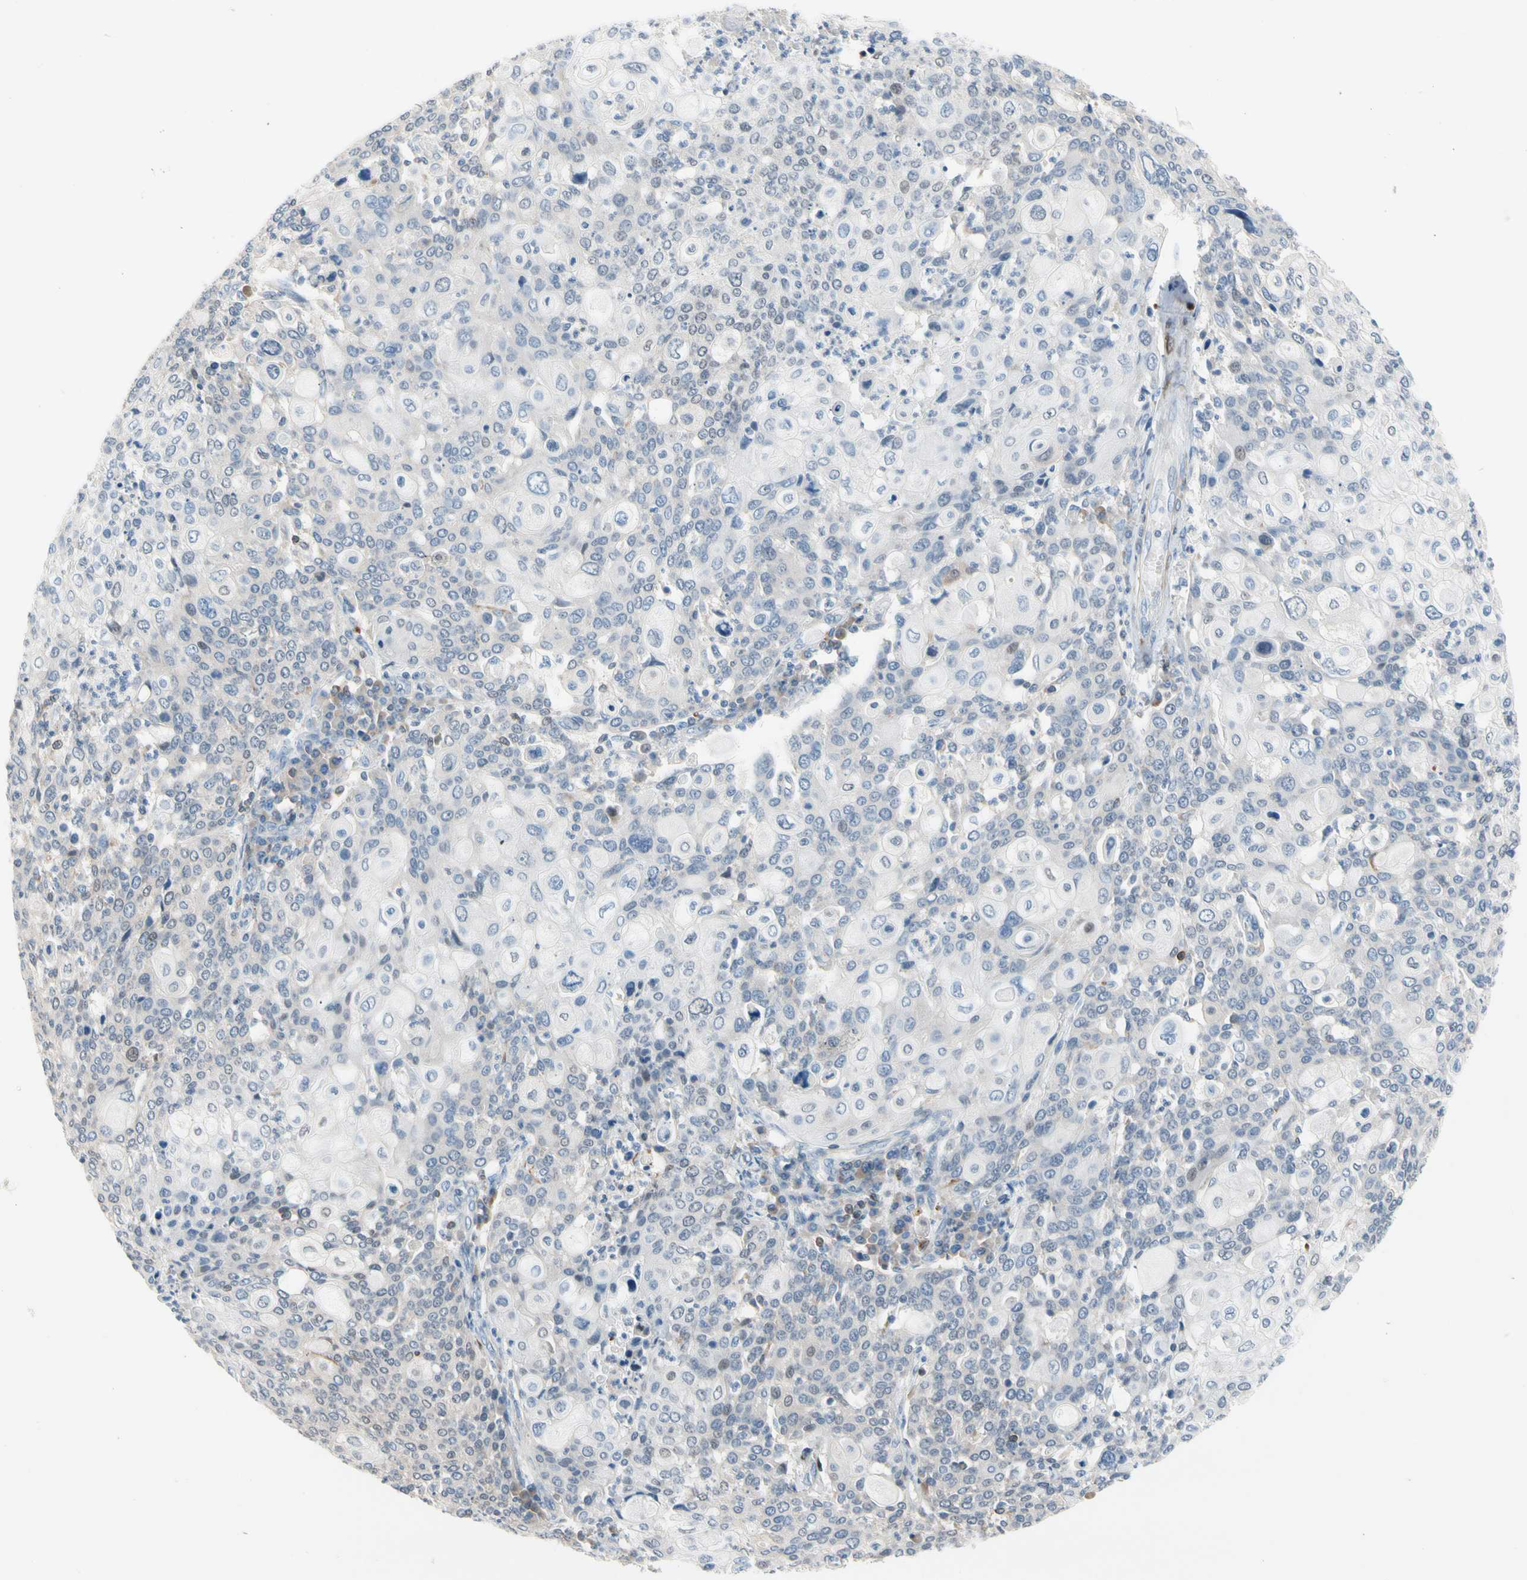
{"staining": {"intensity": "negative", "quantity": "none", "location": "none"}, "tissue": "cervical cancer", "cell_type": "Tumor cells", "image_type": "cancer", "snomed": [{"axis": "morphology", "description": "Squamous cell carcinoma, NOS"}, {"axis": "topography", "description": "Cervix"}], "caption": "Immunohistochemistry photomicrograph of neoplastic tissue: cervical cancer stained with DAB shows no significant protein staining in tumor cells.", "gene": "MAP3K3", "patient": {"sex": "female", "age": 40}}